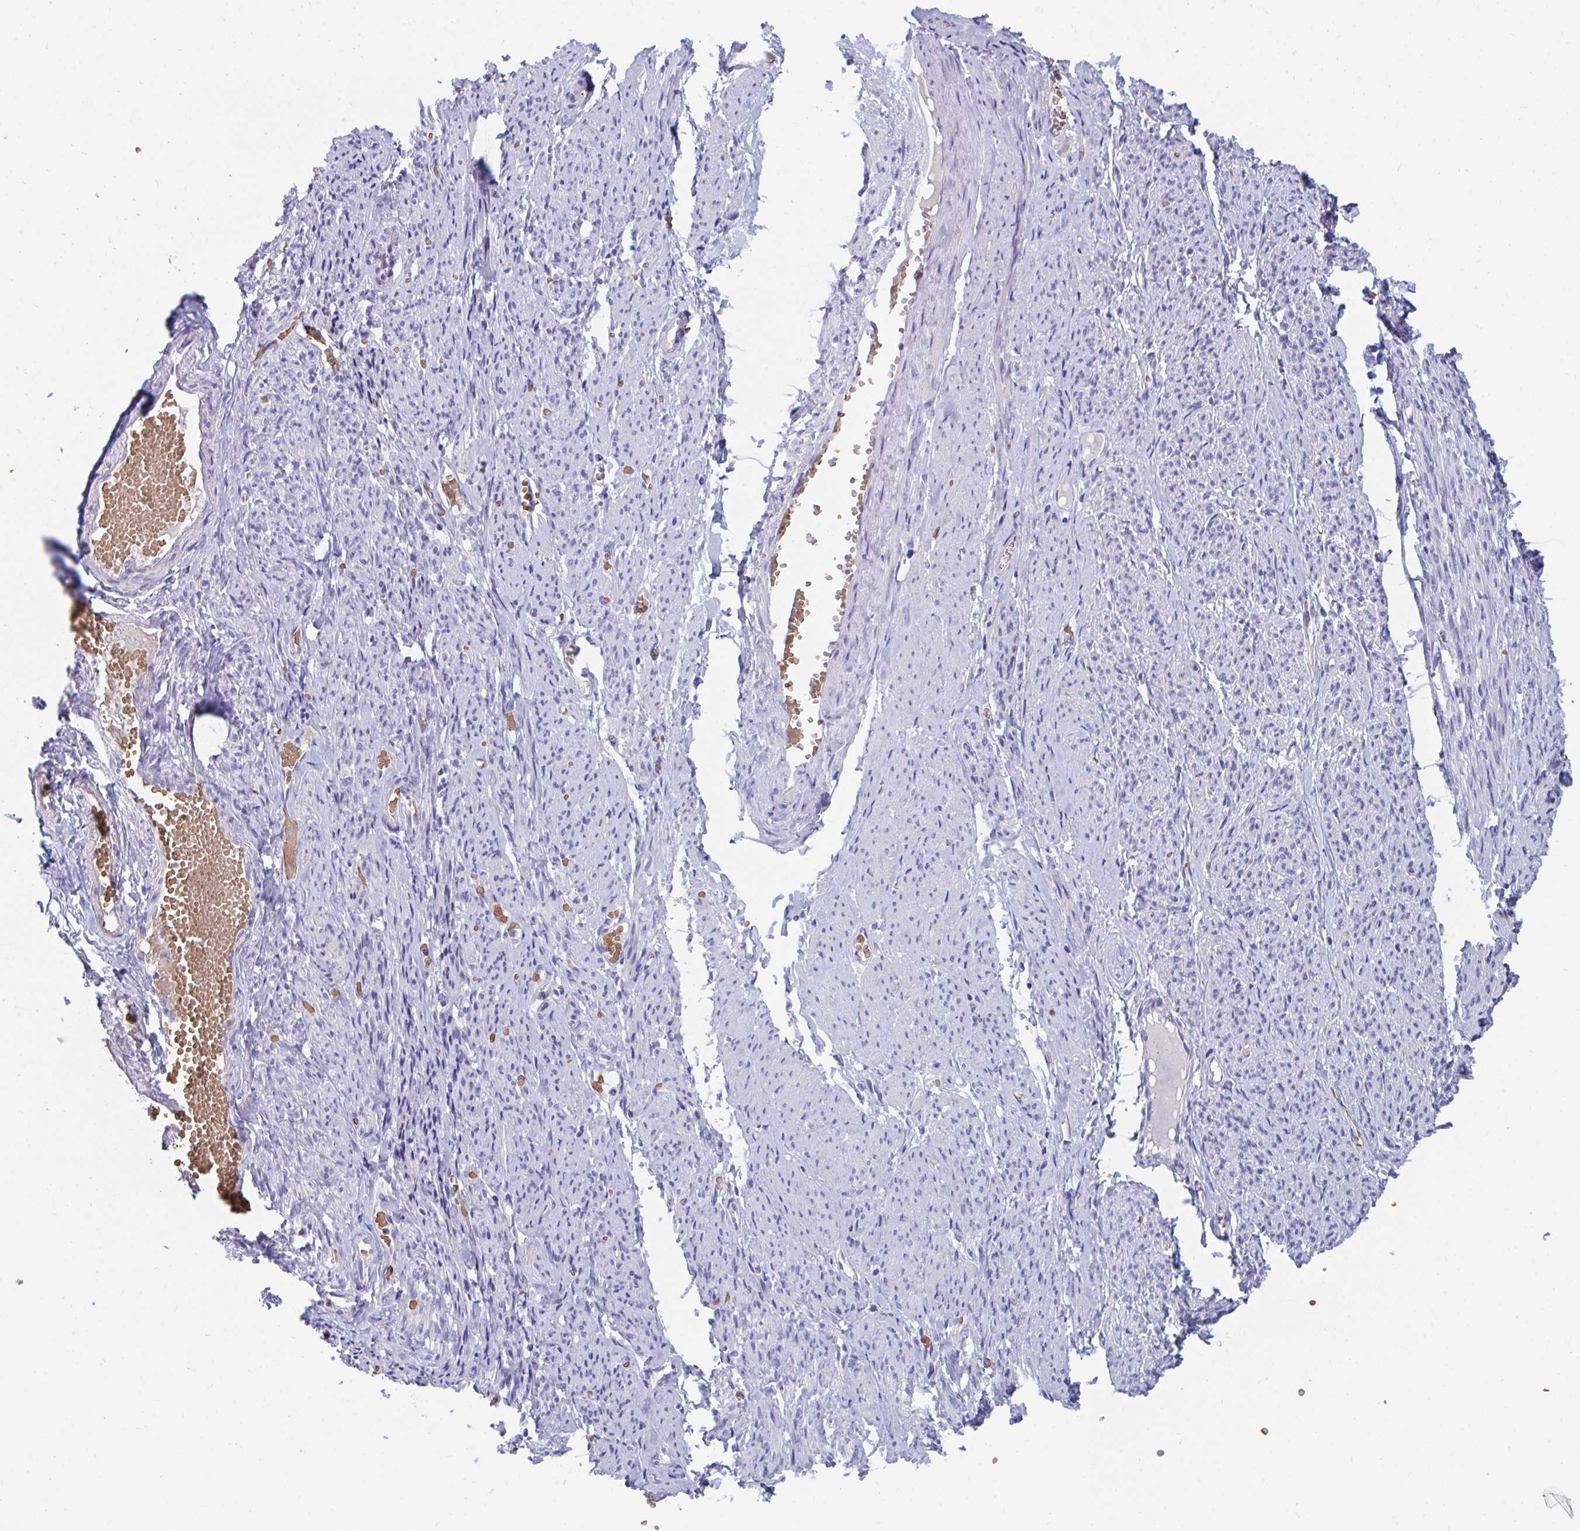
{"staining": {"intensity": "negative", "quantity": "none", "location": "none"}, "tissue": "smooth muscle", "cell_type": "Smooth muscle cells", "image_type": "normal", "snomed": [{"axis": "morphology", "description": "Normal tissue, NOS"}, {"axis": "topography", "description": "Smooth muscle"}], "caption": "Immunohistochemical staining of unremarkable smooth muscle exhibits no significant staining in smooth muscle cells.", "gene": "MROH2B", "patient": {"sex": "female", "age": 65}}